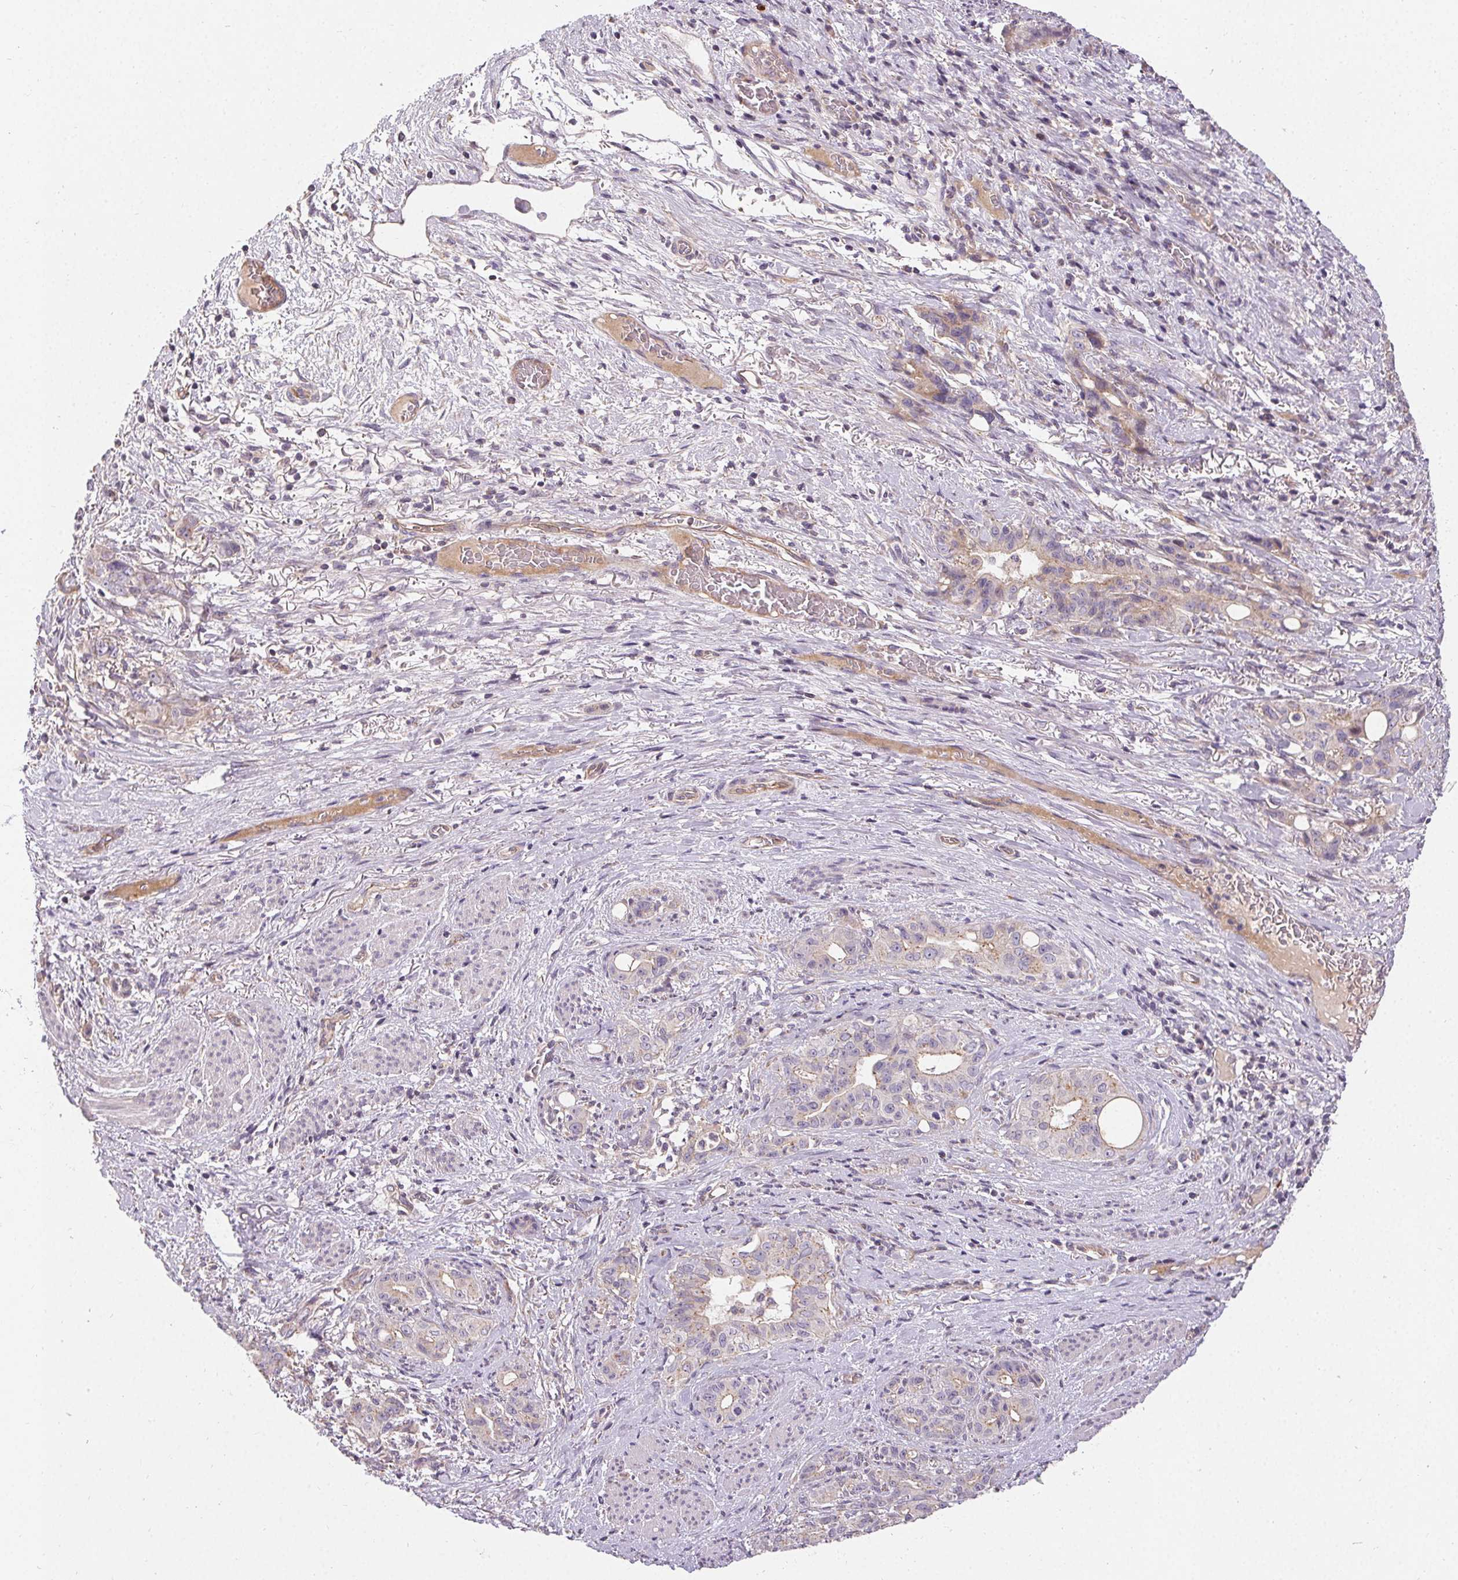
{"staining": {"intensity": "weak", "quantity": "<25%", "location": "cytoplasmic/membranous"}, "tissue": "stomach cancer", "cell_type": "Tumor cells", "image_type": "cancer", "snomed": [{"axis": "morphology", "description": "Normal tissue, NOS"}, {"axis": "morphology", "description": "Adenocarcinoma, NOS"}, {"axis": "topography", "description": "Esophagus"}, {"axis": "topography", "description": "Stomach, upper"}], "caption": "Micrograph shows no significant protein expression in tumor cells of adenocarcinoma (stomach).", "gene": "APLP1", "patient": {"sex": "male", "age": 62}}